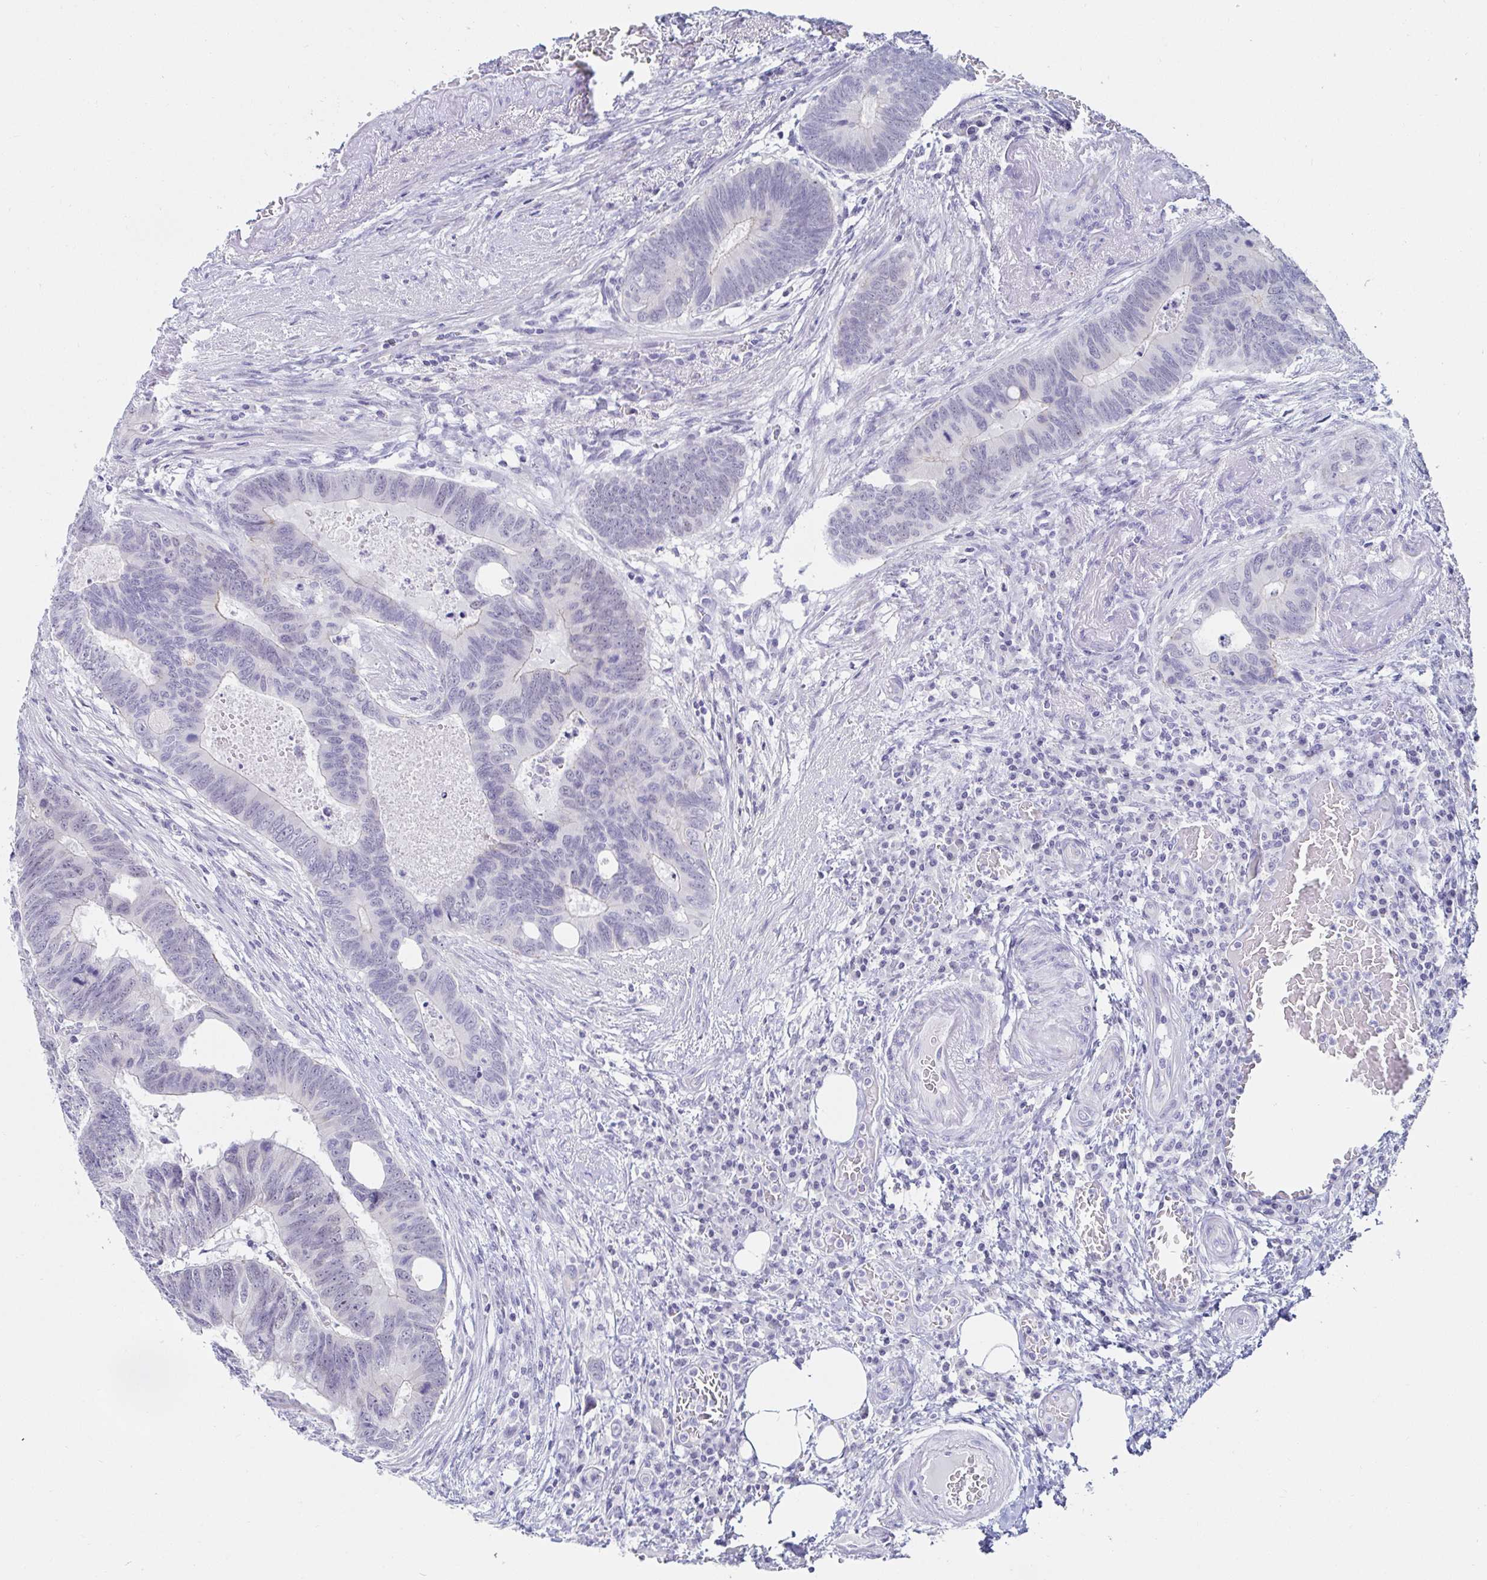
{"staining": {"intensity": "negative", "quantity": "none", "location": "none"}, "tissue": "colorectal cancer", "cell_type": "Tumor cells", "image_type": "cancer", "snomed": [{"axis": "morphology", "description": "Adenocarcinoma, NOS"}, {"axis": "topography", "description": "Colon"}], "caption": "A photomicrograph of human colorectal cancer is negative for staining in tumor cells. The staining is performed using DAB (3,3'-diaminobenzidine) brown chromogen with nuclei counter-stained in using hematoxylin.", "gene": "OR10K1", "patient": {"sex": "male", "age": 62}}